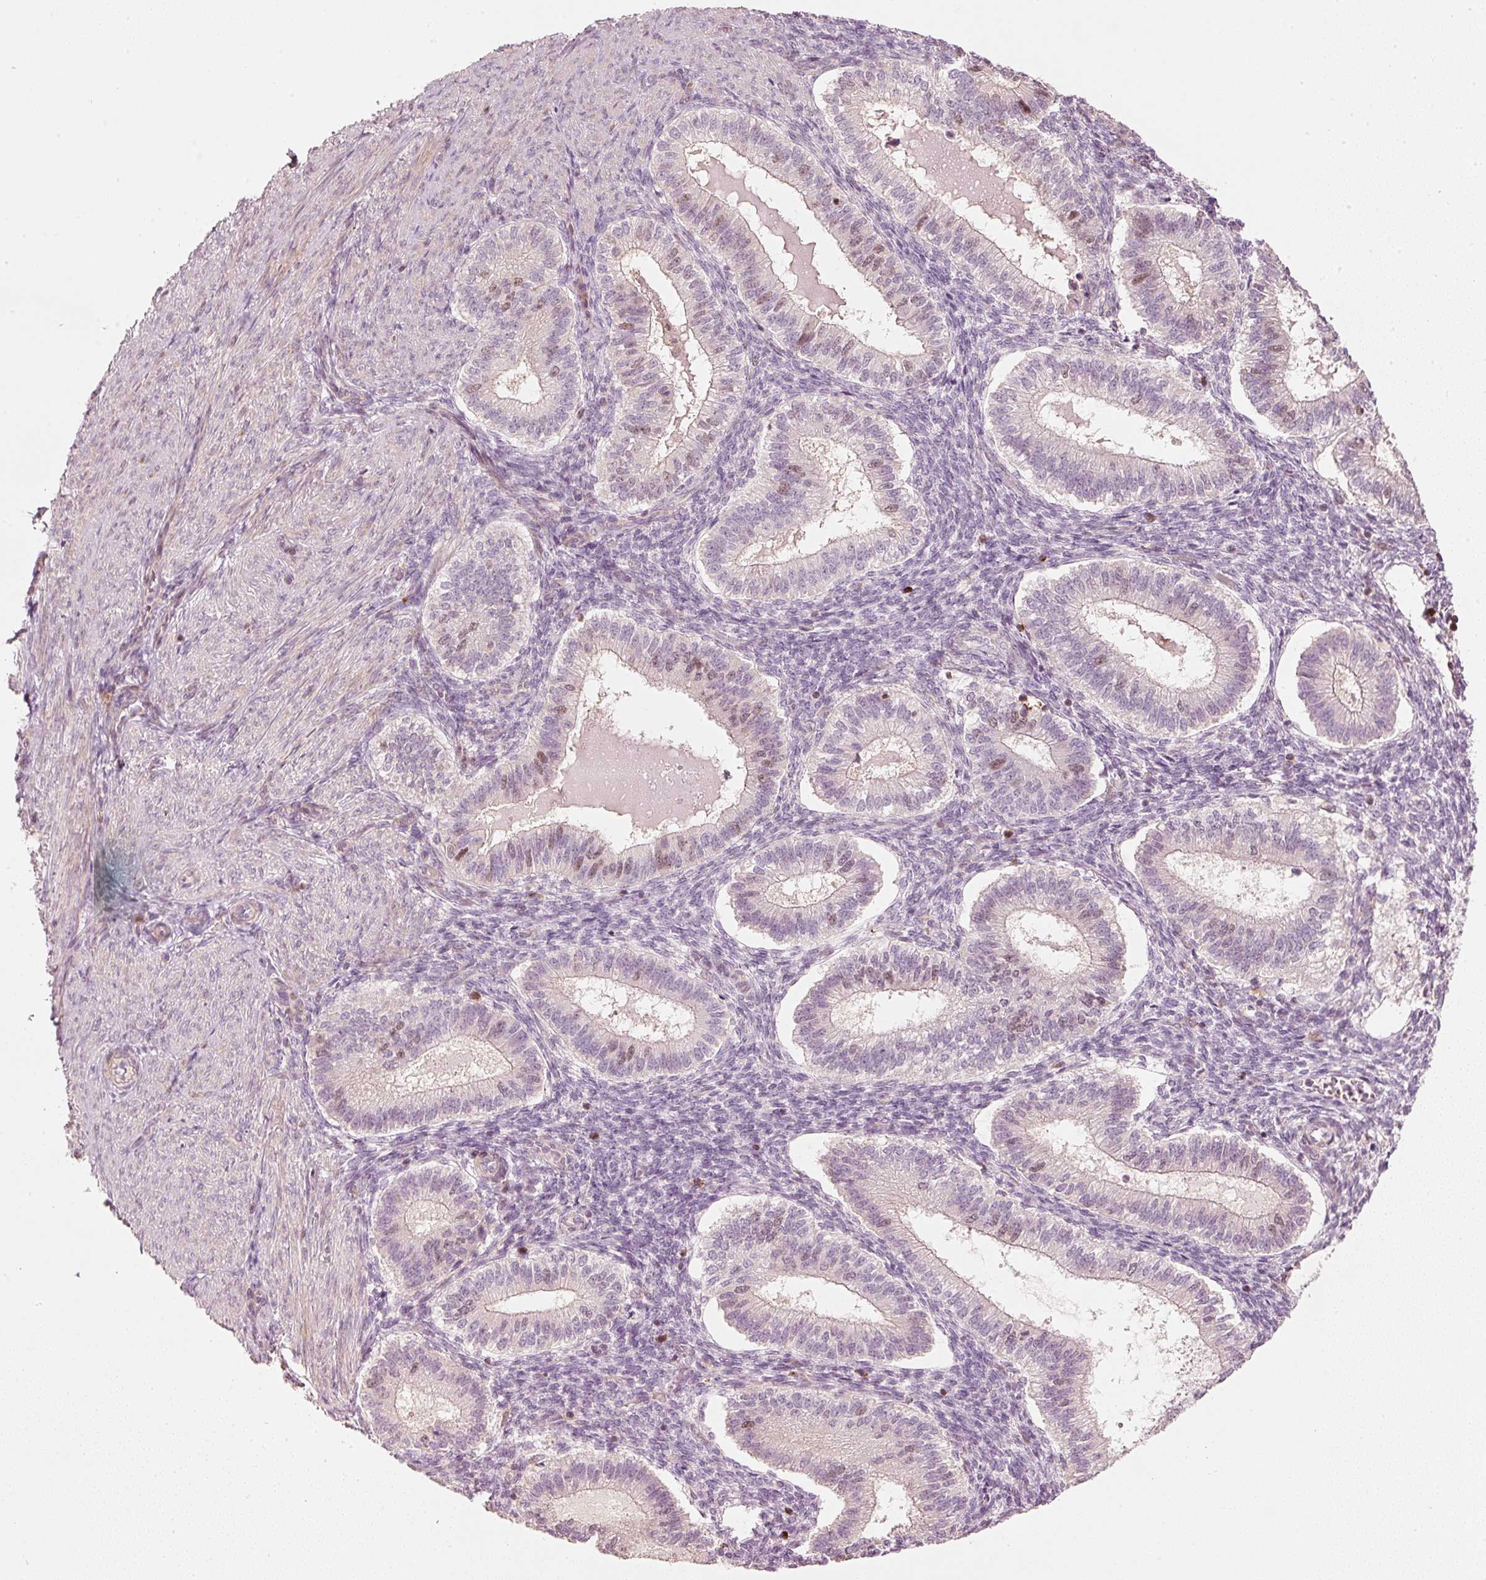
{"staining": {"intensity": "moderate", "quantity": "<25%", "location": "nuclear"}, "tissue": "endometrium", "cell_type": "Cells in endometrial stroma", "image_type": "normal", "snomed": [{"axis": "morphology", "description": "Normal tissue, NOS"}, {"axis": "topography", "description": "Endometrium"}], "caption": "Endometrium stained with IHC reveals moderate nuclear expression in approximately <25% of cells in endometrial stroma.", "gene": "TREX2", "patient": {"sex": "female", "age": 25}}